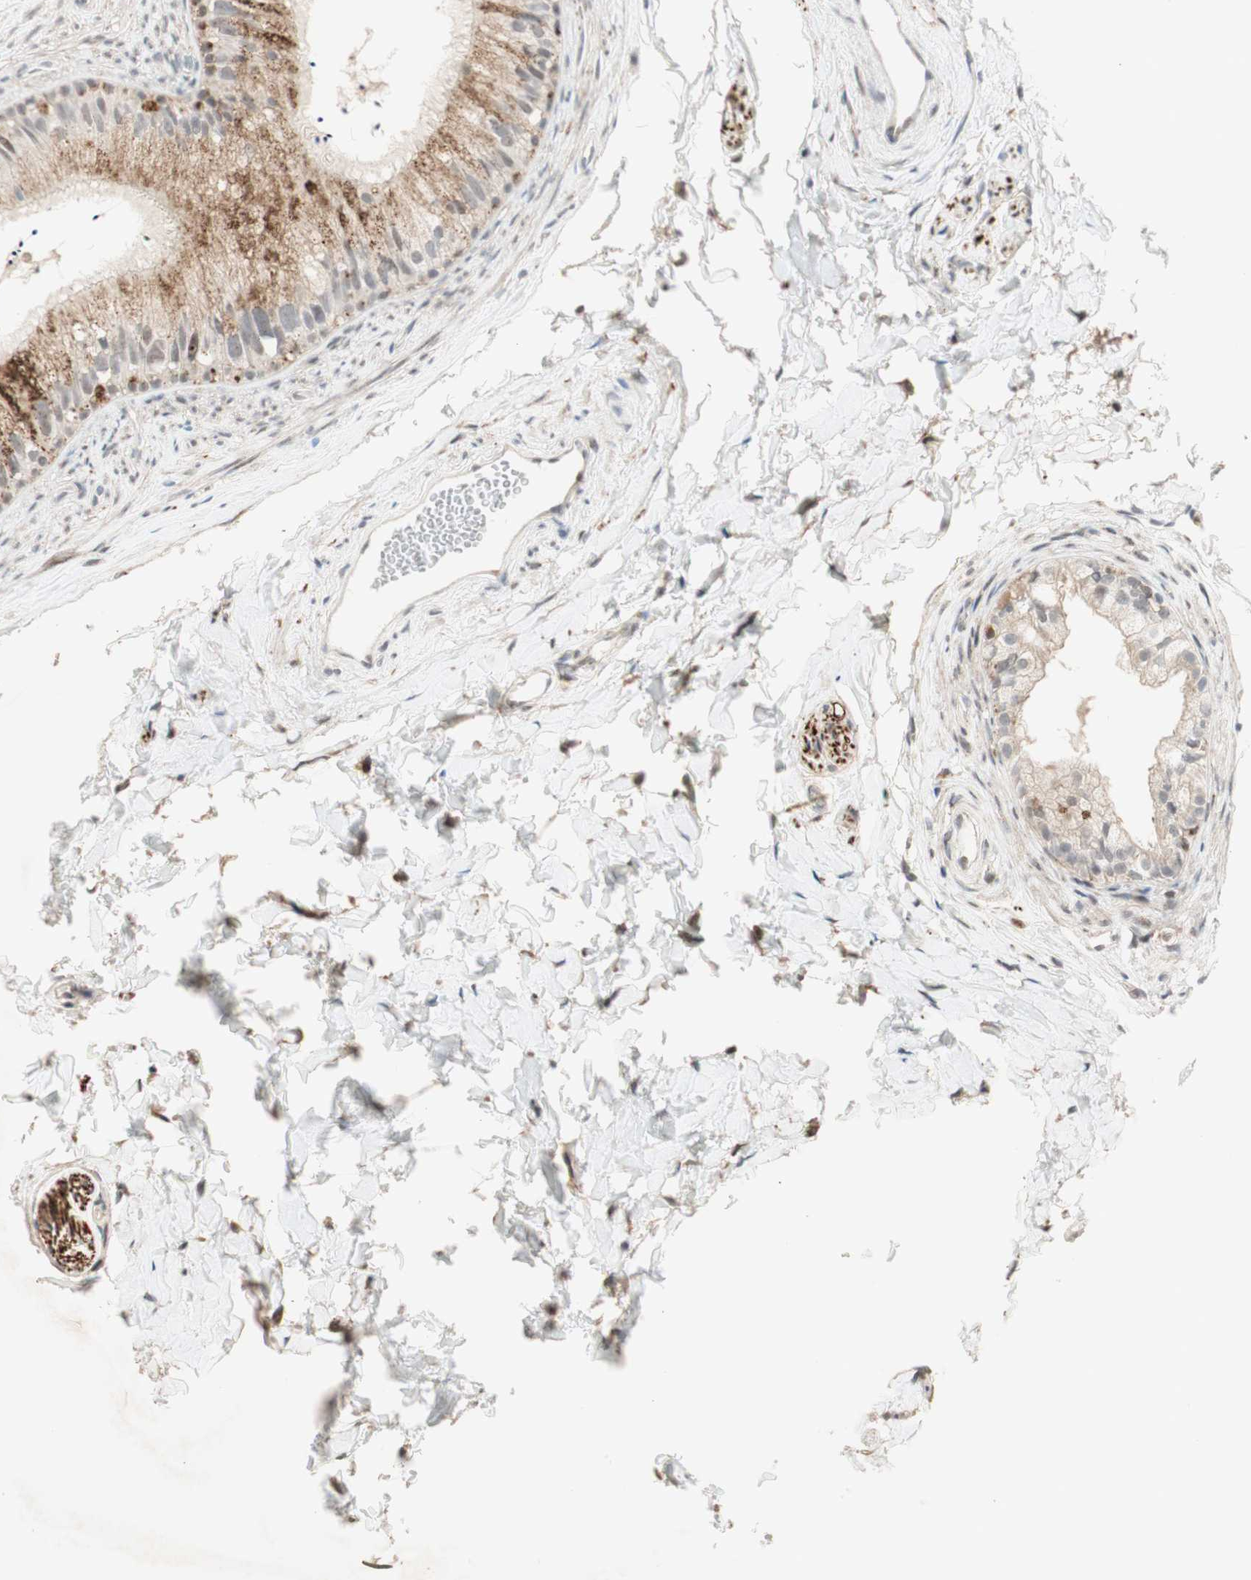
{"staining": {"intensity": "moderate", "quantity": "25%-75%", "location": "cytoplasmic/membranous"}, "tissue": "epididymis", "cell_type": "Glandular cells", "image_type": "normal", "snomed": [{"axis": "morphology", "description": "Normal tissue, NOS"}, {"axis": "topography", "description": "Epididymis"}], "caption": "Protein staining of benign epididymis exhibits moderate cytoplasmic/membranous expression in approximately 25%-75% of glandular cells.", "gene": "GAPT", "patient": {"sex": "male", "age": 56}}